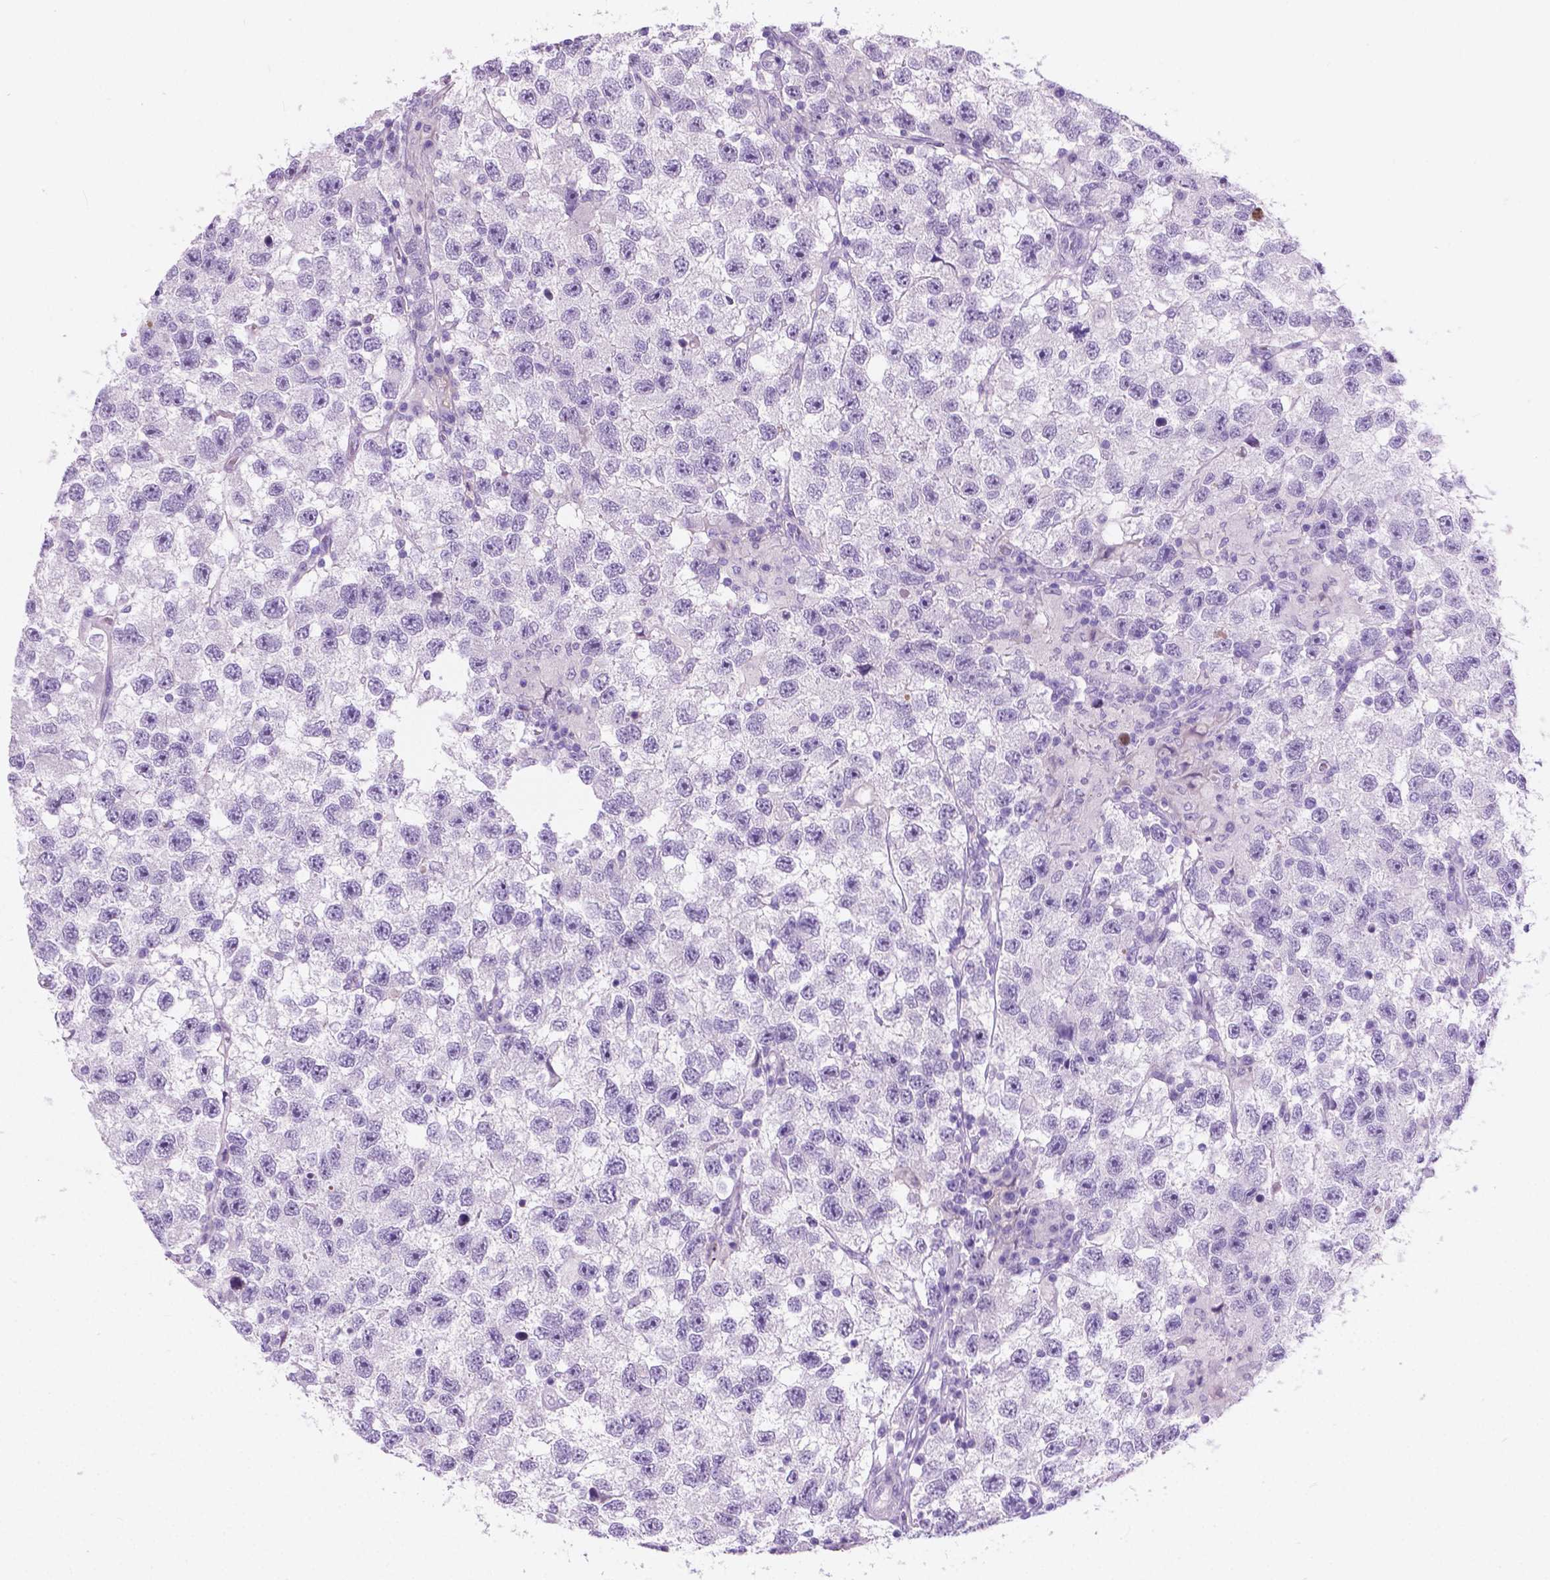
{"staining": {"intensity": "negative", "quantity": "none", "location": "none"}, "tissue": "testis cancer", "cell_type": "Tumor cells", "image_type": "cancer", "snomed": [{"axis": "morphology", "description": "Seminoma, NOS"}, {"axis": "topography", "description": "Testis"}], "caption": "Immunohistochemical staining of testis cancer (seminoma) exhibits no significant staining in tumor cells.", "gene": "ARMS2", "patient": {"sex": "male", "age": 26}}